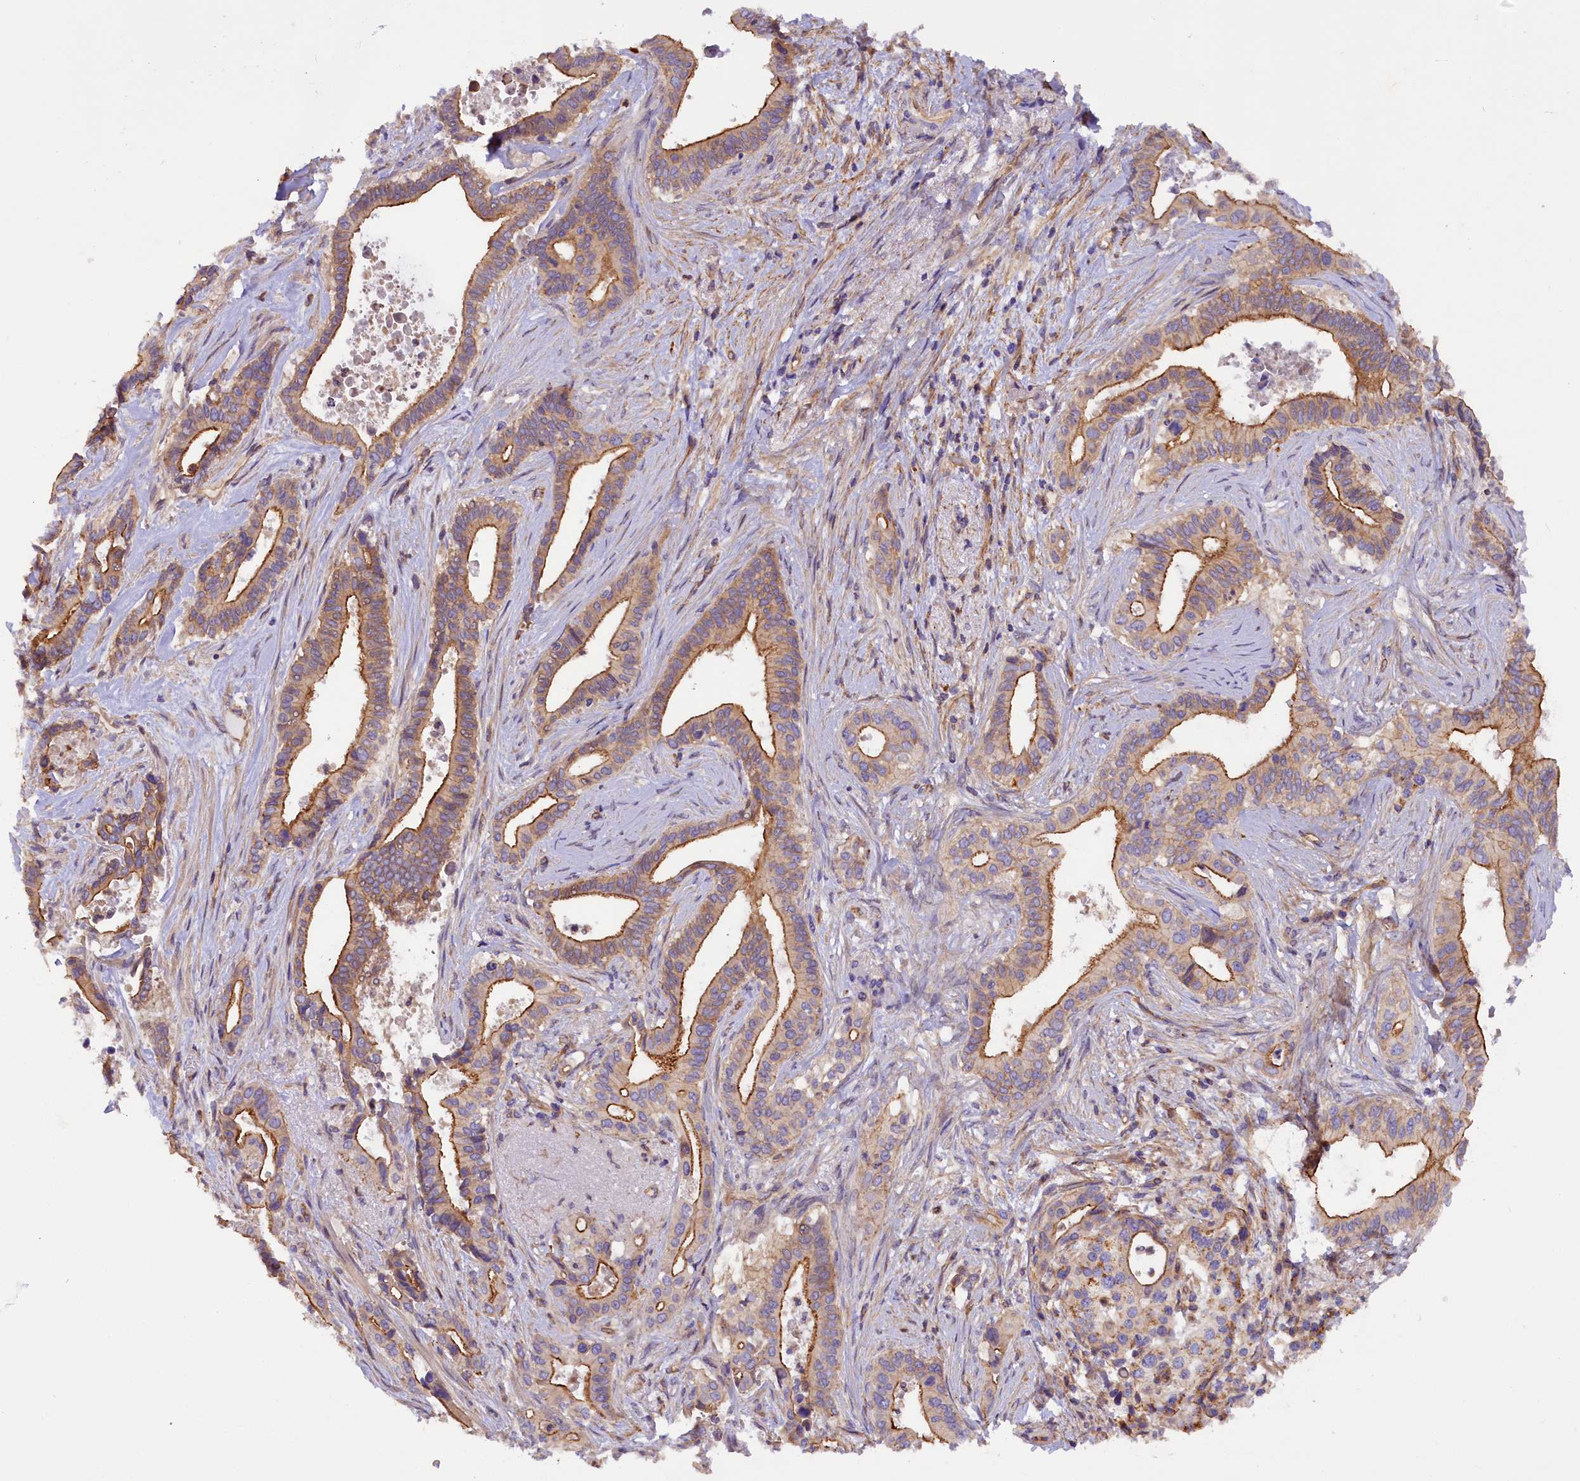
{"staining": {"intensity": "moderate", "quantity": "25%-75%", "location": "cytoplasmic/membranous"}, "tissue": "pancreatic cancer", "cell_type": "Tumor cells", "image_type": "cancer", "snomed": [{"axis": "morphology", "description": "Adenocarcinoma, NOS"}, {"axis": "topography", "description": "Pancreas"}], "caption": "About 25%-75% of tumor cells in human pancreatic cancer (adenocarcinoma) reveal moderate cytoplasmic/membranous protein expression as visualized by brown immunohistochemical staining.", "gene": "ERMARD", "patient": {"sex": "female", "age": 77}}